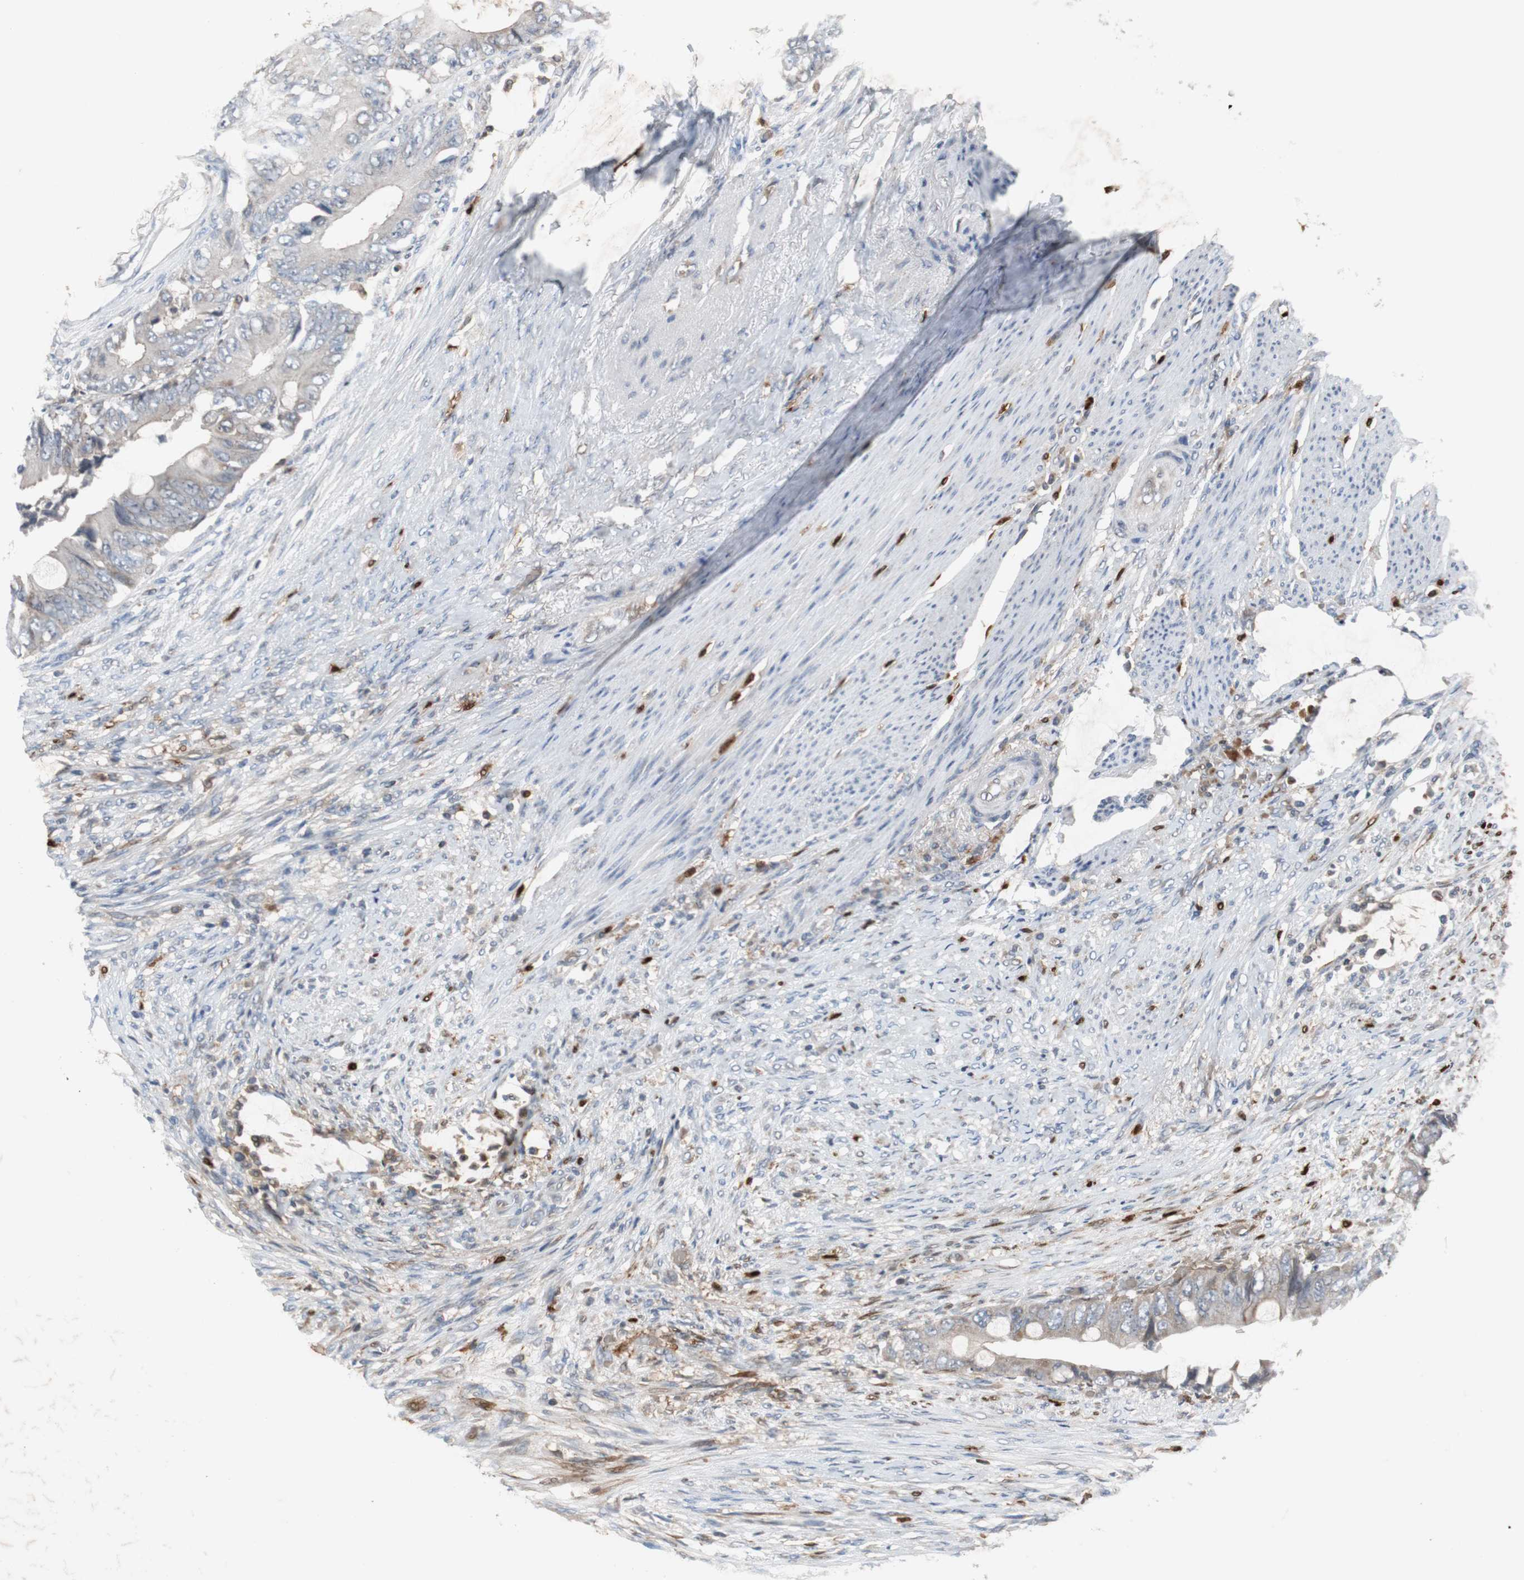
{"staining": {"intensity": "weak", "quantity": "25%-75%", "location": "cytoplasmic/membranous"}, "tissue": "colorectal cancer", "cell_type": "Tumor cells", "image_type": "cancer", "snomed": [{"axis": "morphology", "description": "Adenocarcinoma, NOS"}, {"axis": "topography", "description": "Rectum"}], "caption": "A brown stain shows weak cytoplasmic/membranous positivity of a protein in colorectal cancer tumor cells.", "gene": "CALB2", "patient": {"sex": "female", "age": 77}}